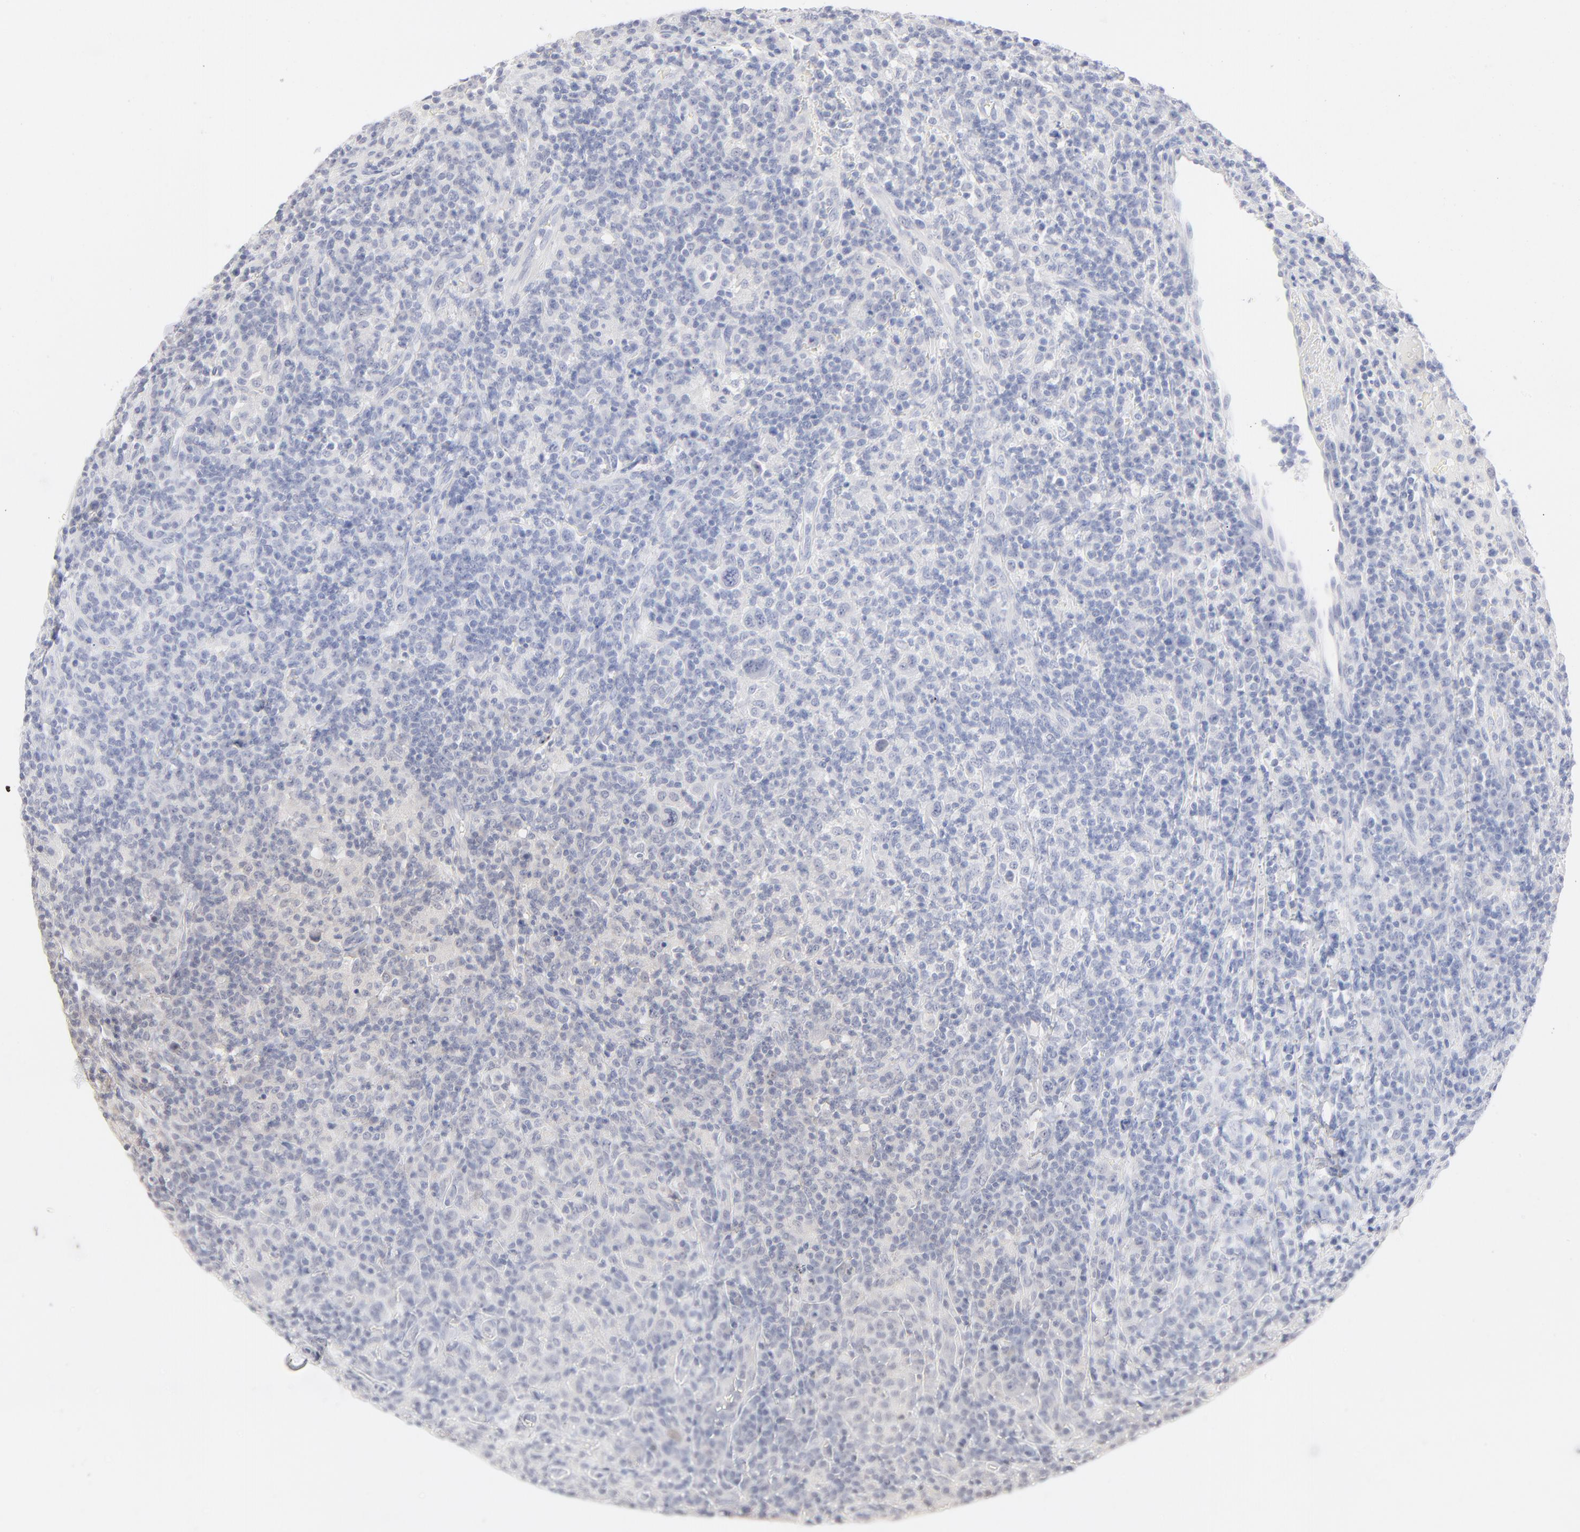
{"staining": {"intensity": "negative", "quantity": "none", "location": "none"}, "tissue": "lymphoma", "cell_type": "Tumor cells", "image_type": "cancer", "snomed": [{"axis": "morphology", "description": "Hodgkin's disease, NOS"}, {"axis": "topography", "description": "Lymph node"}], "caption": "A micrograph of Hodgkin's disease stained for a protein demonstrates no brown staining in tumor cells.", "gene": "ONECUT1", "patient": {"sex": "male", "age": 65}}